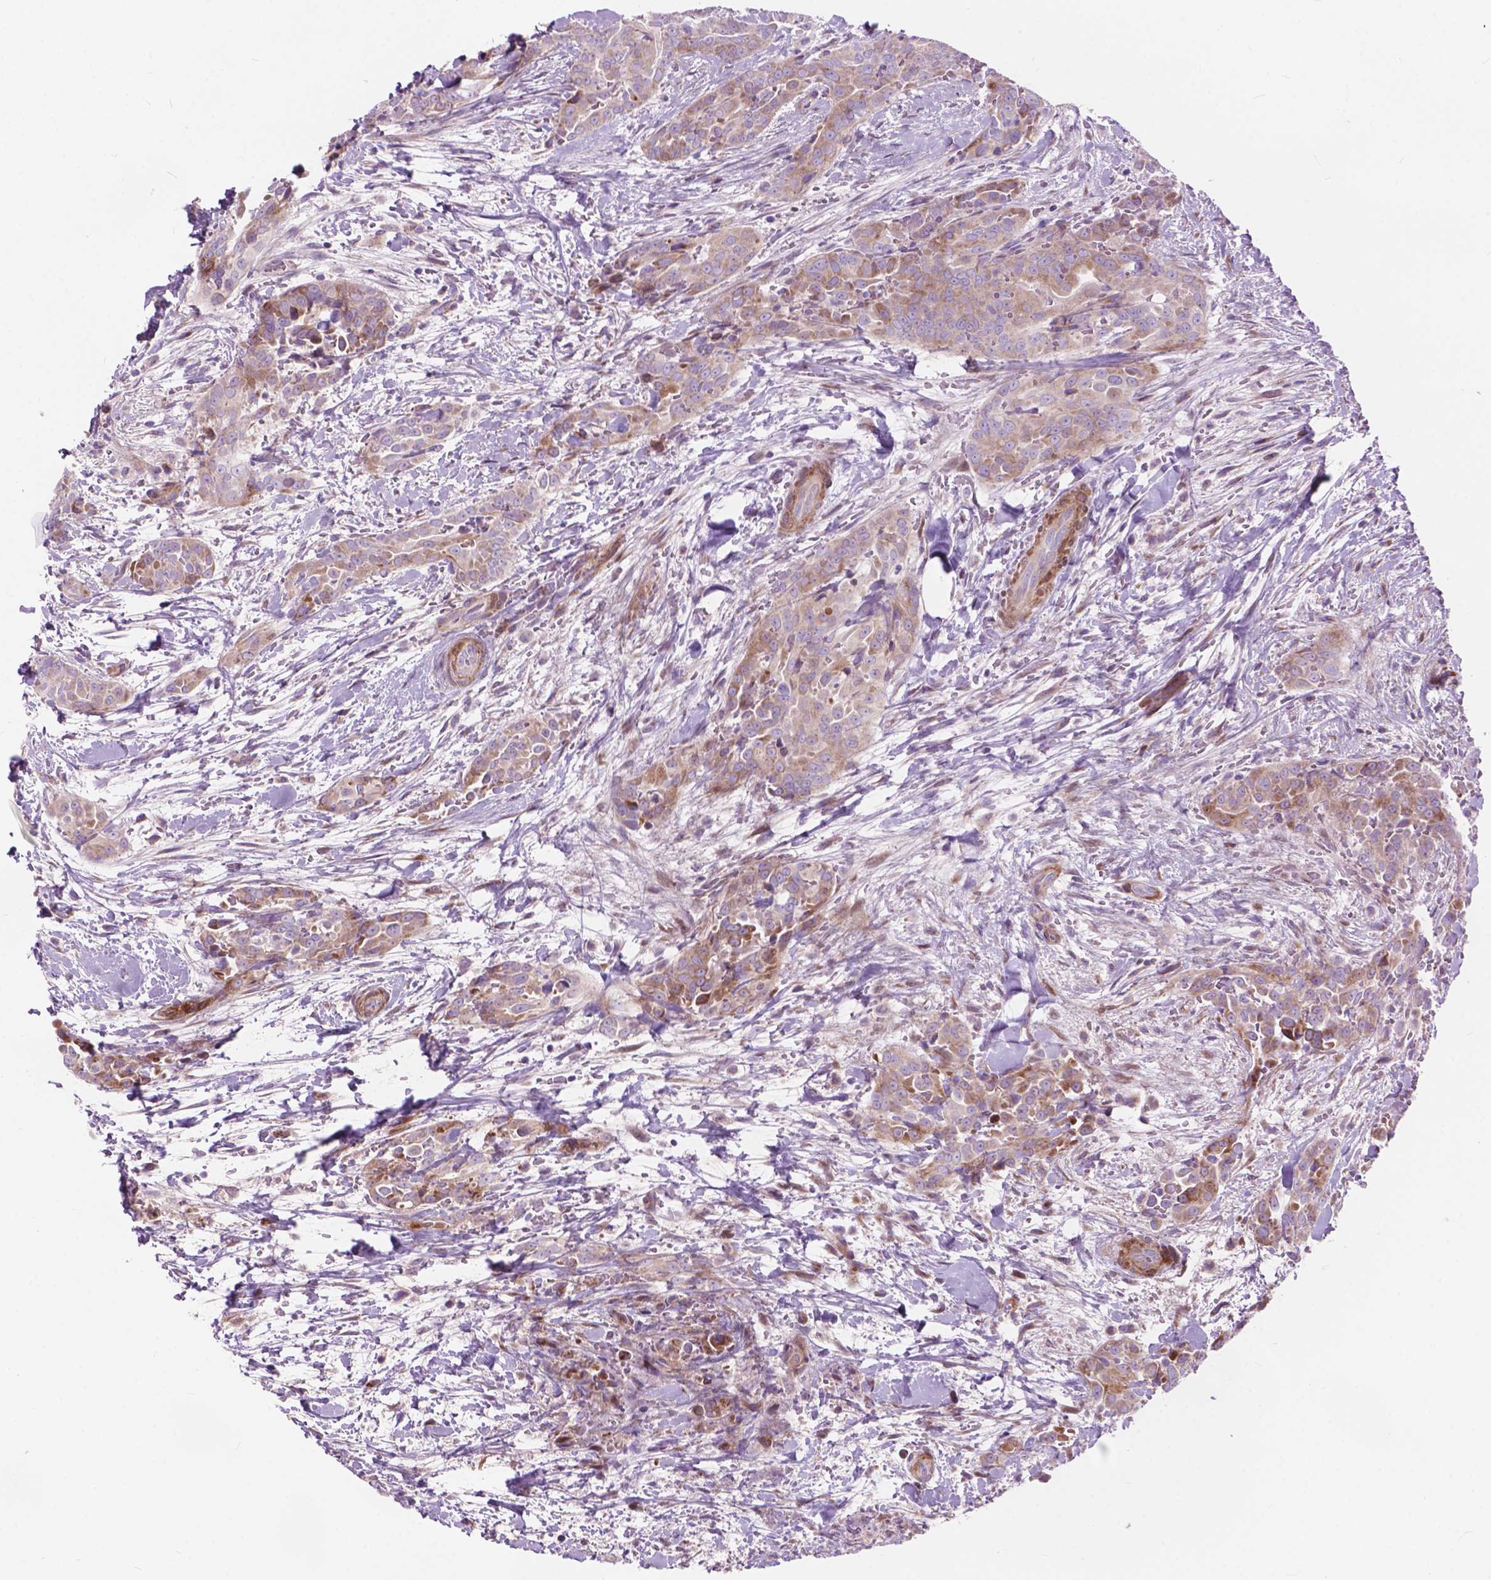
{"staining": {"intensity": "weak", "quantity": ">75%", "location": "cytoplasmic/membranous"}, "tissue": "thyroid cancer", "cell_type": "Tumor cells", "image_type": "cancer", "snomed": [{"axis": "morphology", "description": "Papillary adenocarcinoma, NOS"}, {"axis": "topography", "description": "Thyroid gland"}], "caption": "High-magnification brightfield microscopy of thyroid cancer (papillary adenocarcinoma) stained with DAB (3,3'-diaminobenzidine) (brown) and counterstained with hematoxylin (blue). tumor cells exhibit weak cytoplasmic/membranous expression is appreciated in approximately>75% of cells. Immunohistochemistry (ihc) stains the protein of interest in brown and the nuclei are stained blue.", "gene": "MORN1", "patient": {"sex": "male", "age": 61}}